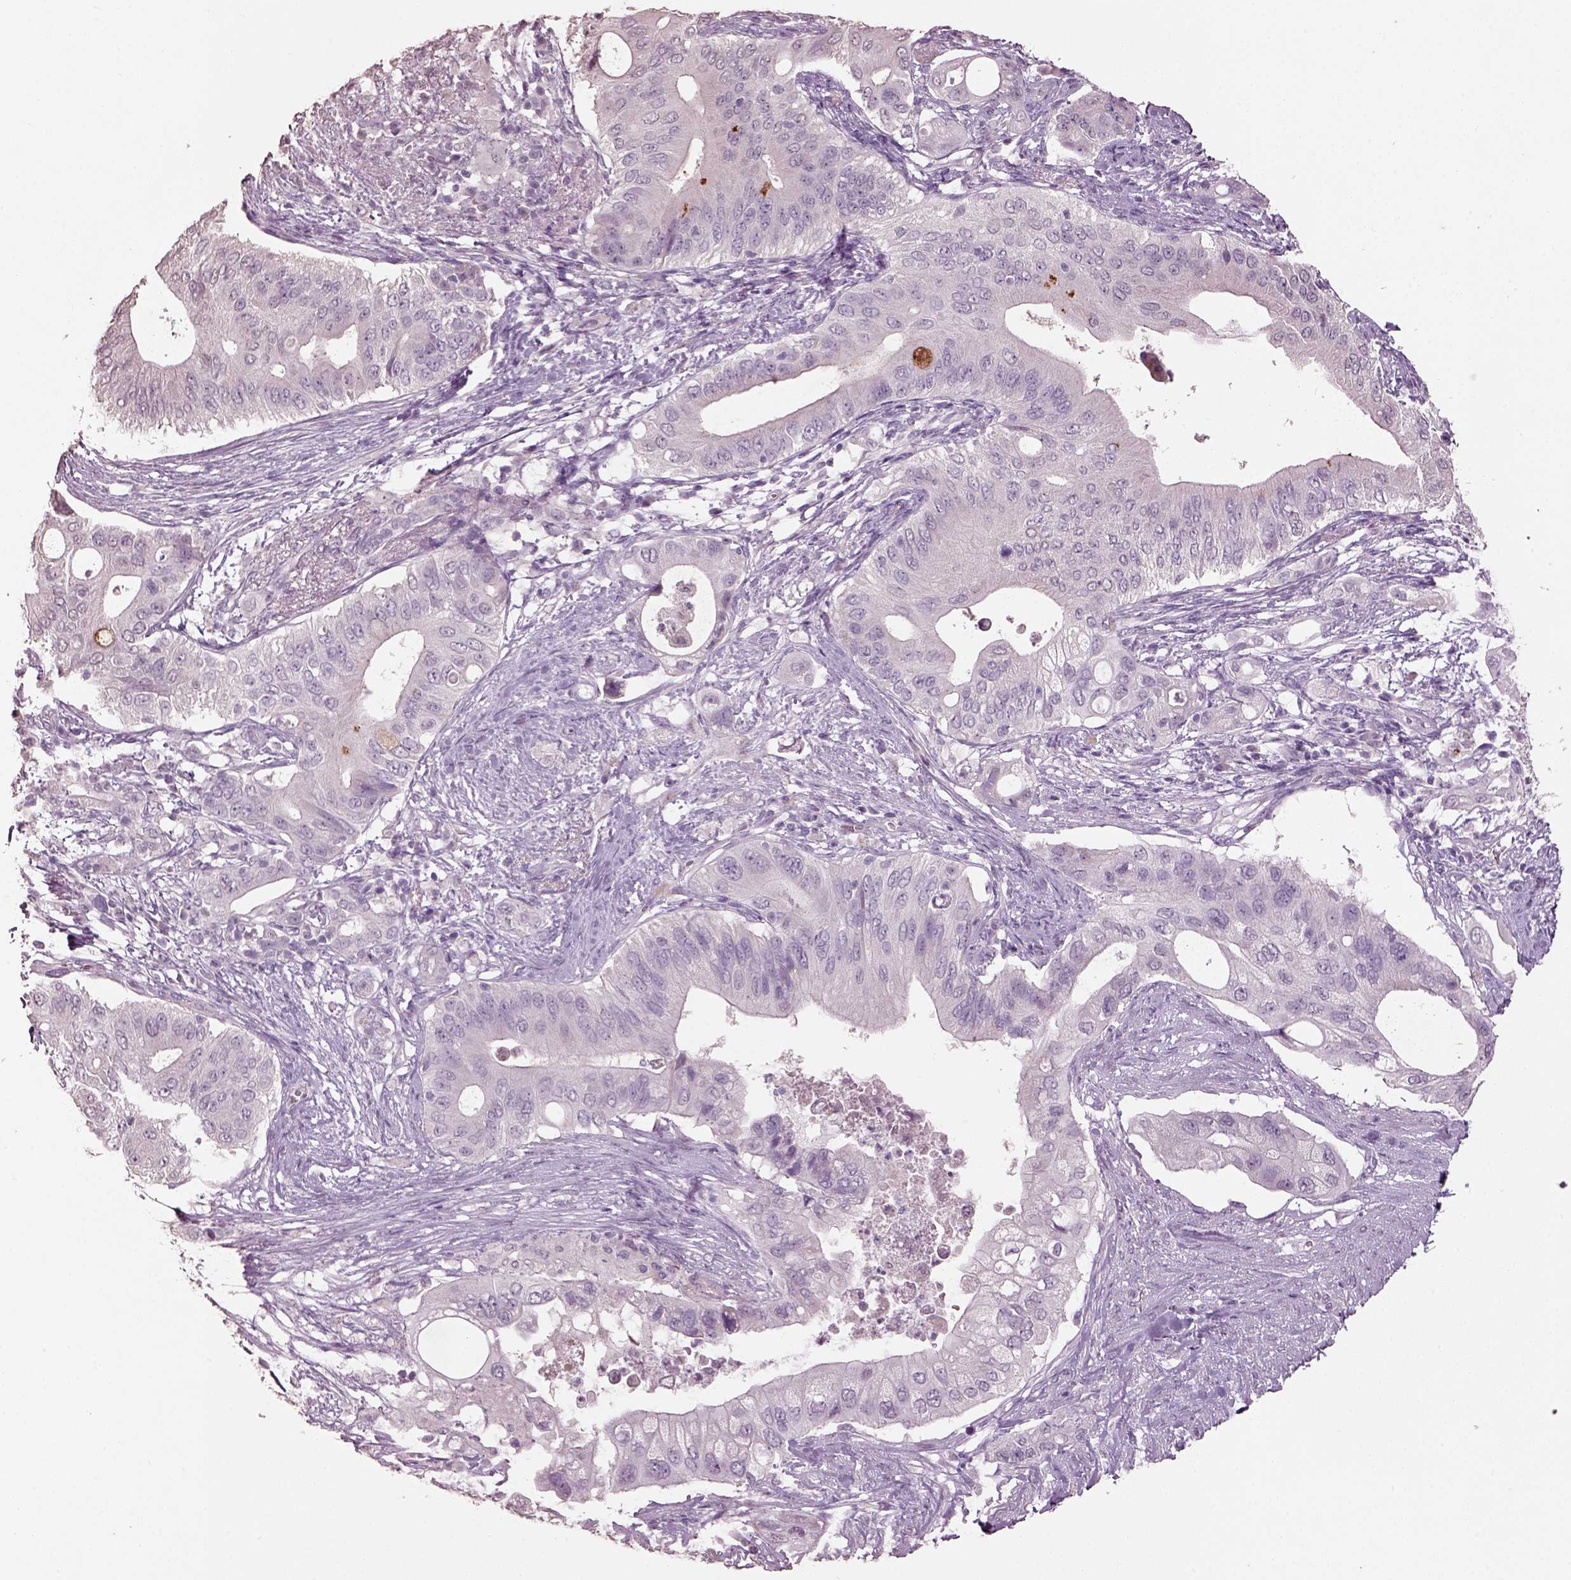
{"staining": {"intensity": "negative", "quantity": "none", "location": "none"}, "tissue": "pancreatic cancer", "cell_type": "Tumor cells", "image_type": "cancer", "snomed": [{"axis": "morphology", "description": "Adenocarcinoma, NOS"}, {"axis": "topography", "description": "Pancreas"}], "caption": "DAB (3,3'-diaminobenzidine) immunohistochemical staining of human pancreatic adenocarcinoma demonstrates no significant positivity in tumor cells.", "gene": "KCNIP3", "patient": {"sex": "female", "age": 72}}